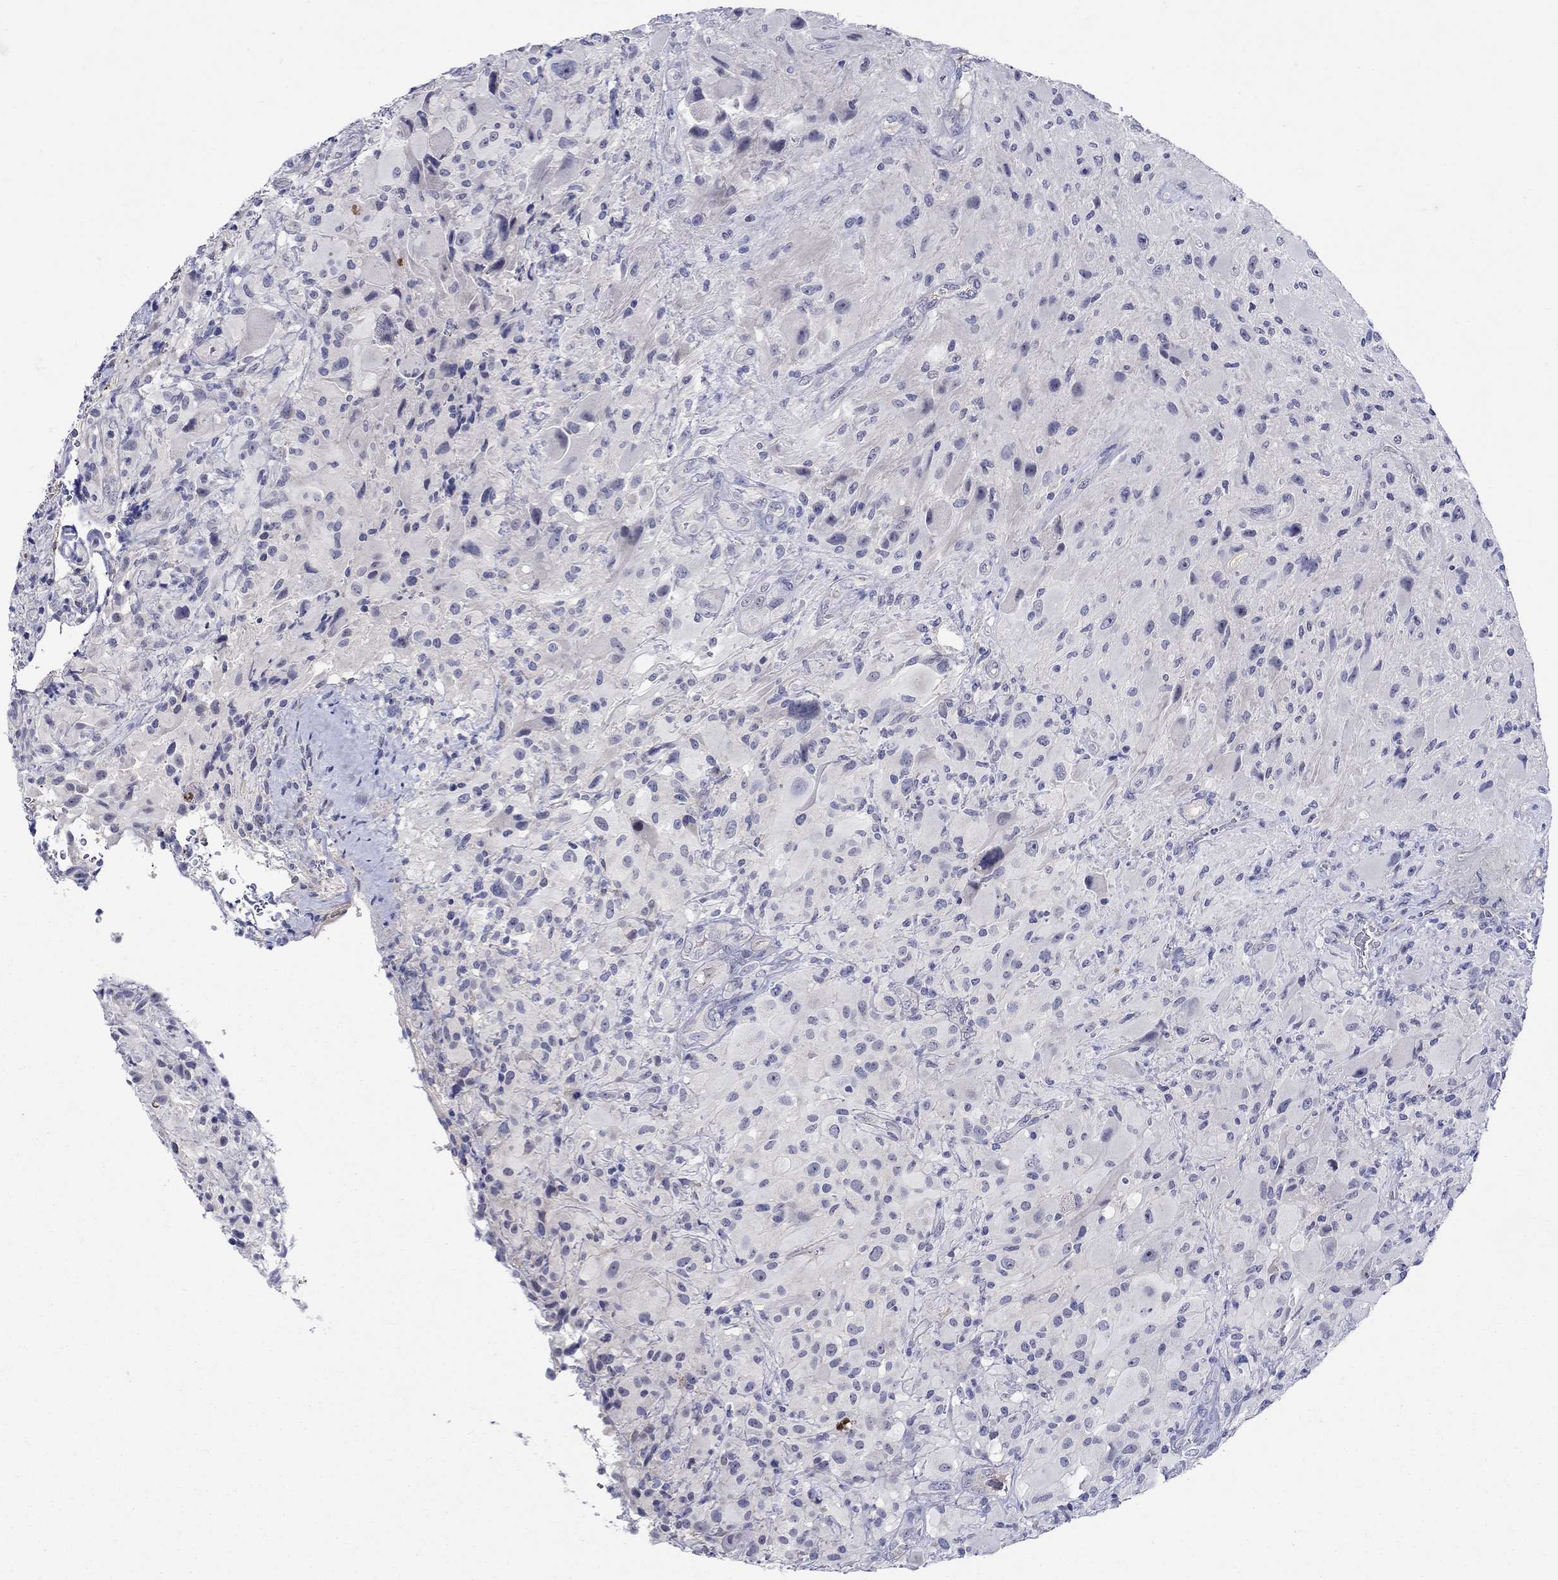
{"staining": {"intensity": "negative", "quantity": "none", "location": "none"}, "tissue": "glioma", "cell_type": "Tumor cells", "image_type": "cancer", "snomed": [{"axis": "morphology", "description": "Glioma, malignant, High grade"}, {"axis": "topography", "description": "Cerebral cortex"}], "caption": "Immunohistochemistry photomicrograph of neoplastic tissue: malignant high-grade glioma stained with DAB reveals no significant protein positivity in tumor cells.", "gene": "SLC30A3", "patient": {"sex": "male", "age": 35}}